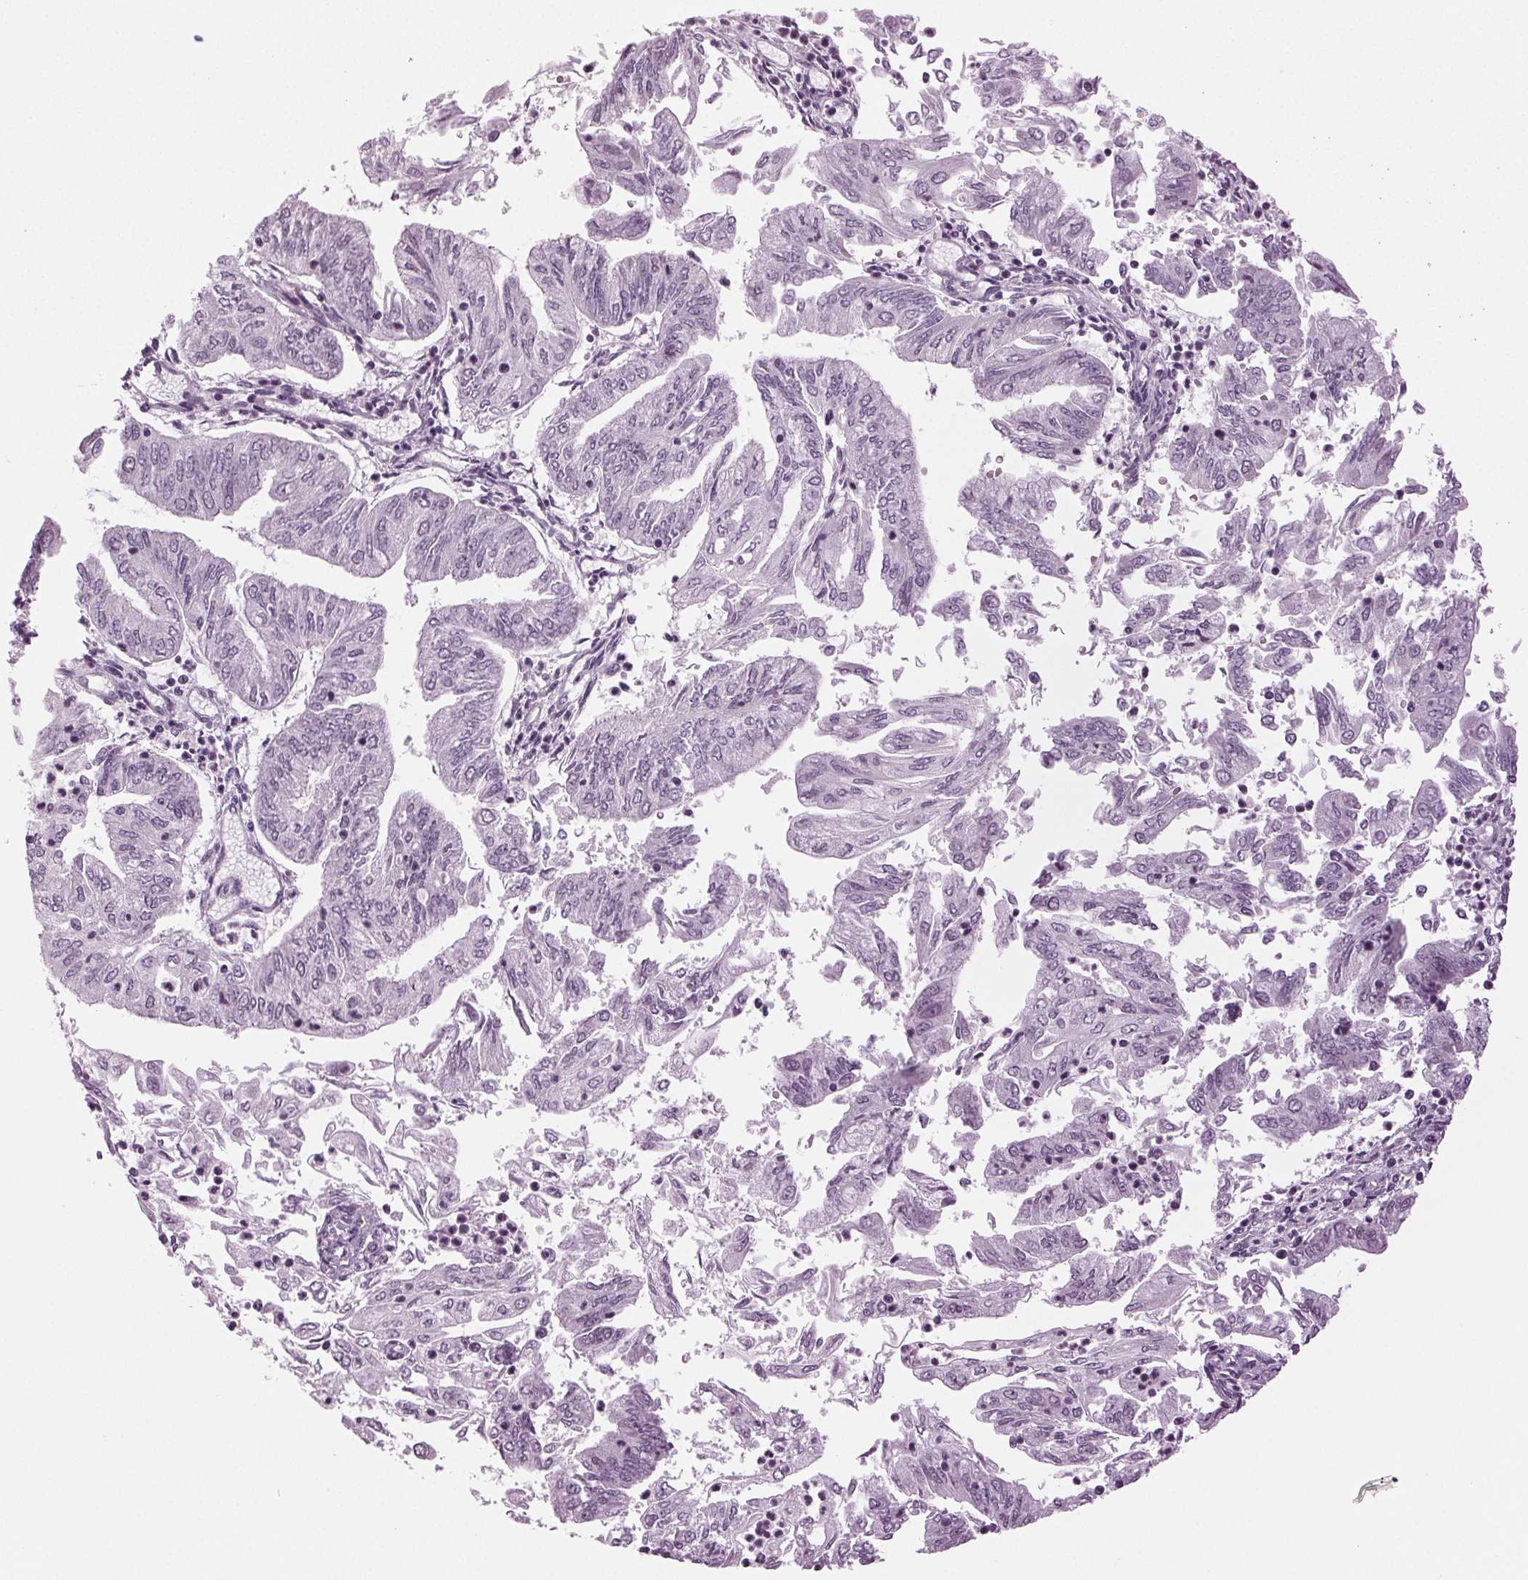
{"staining": {"intensity": "negative", "quantity": "none", "location": "none"}, "tissue": "endometrial cancer", "cell_type": "Tumor cells", "image_type": "cancer", "snomed": [{"axis": "morphology", "description": "Adenocarcinoma, NOS"}, {"axis": "topography", "description": "Endometrium"}], "caption": "IHC image of human adenocarcinoma (endometrial) stained for a protein (brown), which demonstrates no expression in tumor cells.", "gene": "DNAH12", "patient": {"sex": "female", "age": 55}}